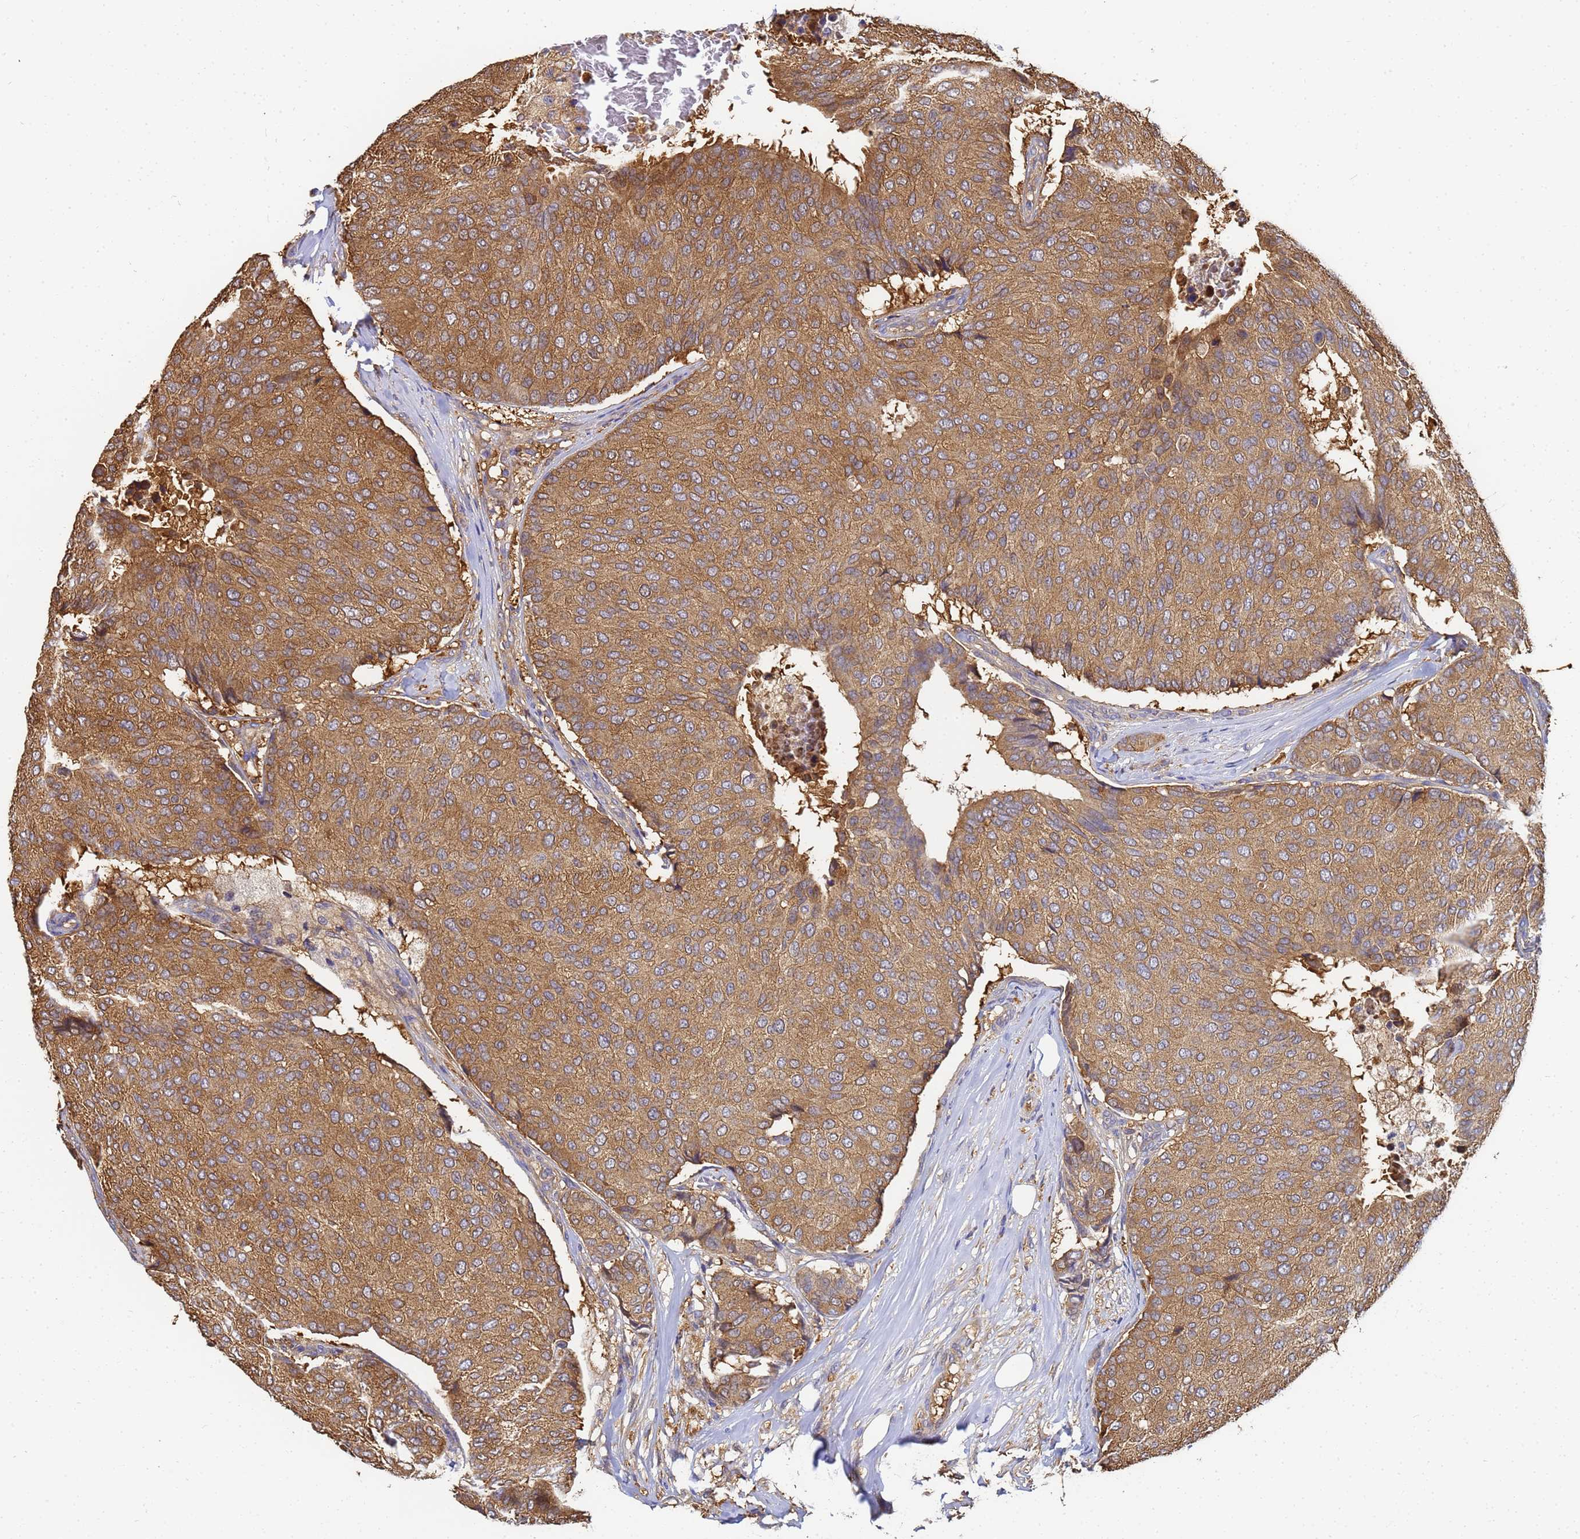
{"staining": {"intensity": "moderate", "quantity": ">75%", "location": "cytoplasmic/membranous"}, "tissue": "breast cancer", "cell_type": "Tumor cells", "image_type": "cancer", "snomed": [{"axis": "morphology", "description": "Duct carcinoma"}, {"axis": "topography", "description": "Breast"}], "caption": "Brown immunohistochemical staining in human breast cancer (intraductal carcinoma) exhibits moderate cytoplasmic/membranous staining in approximately >75% of tumor cells. The protein is shown in brown color, while the nuclei are stained blue.", "gene": "NME1-NME2", "patient": {"sex": "female", "age": 75}}